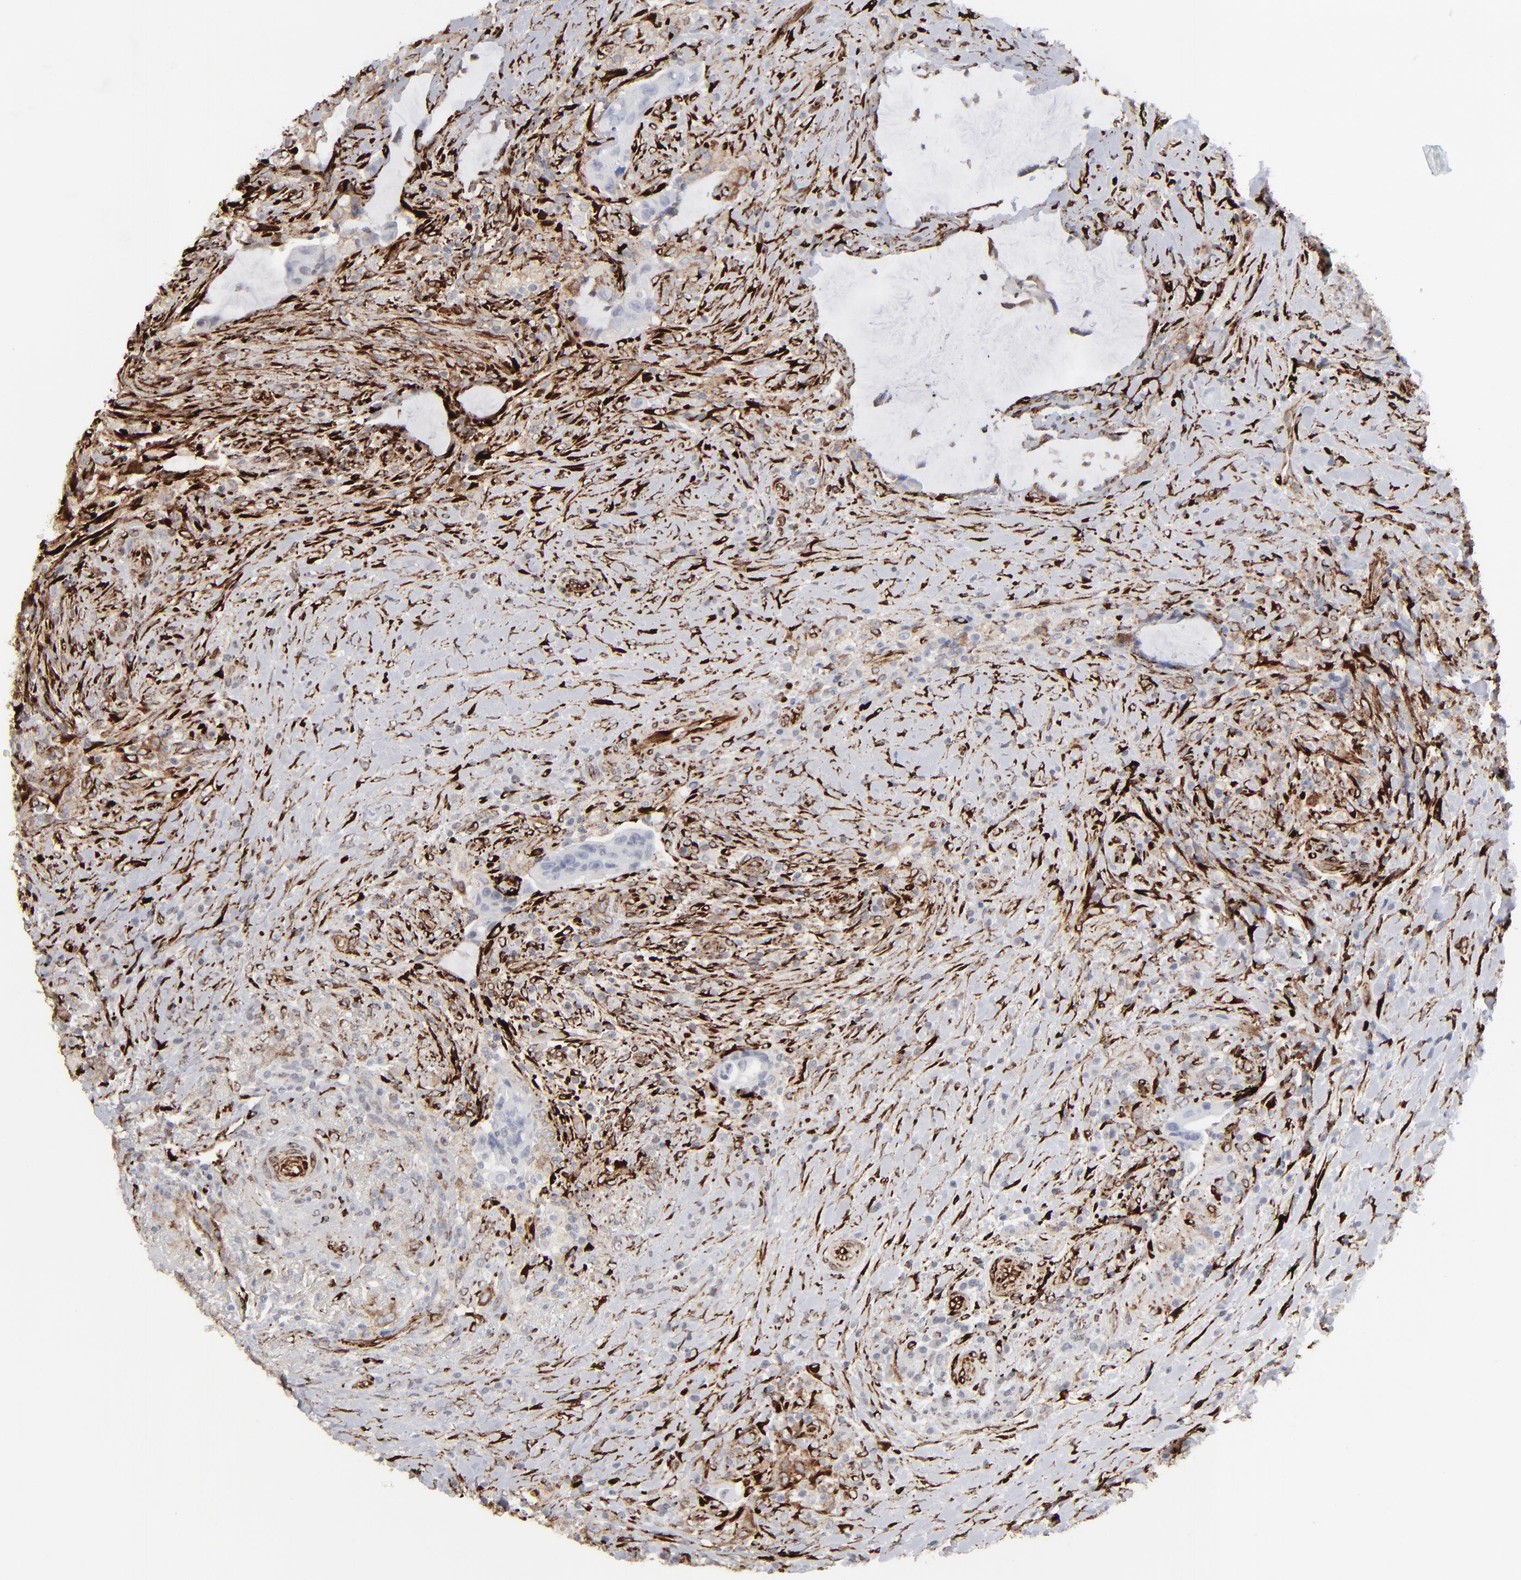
{"staining": {"intensity": "negative", "quantity": "none", "location": "none"}, "tissue": "colorectal cancer", "cell_type": "Tumor cells", "image_type": "cancer", "snomed": [{"axis": "morphology", "description": "Adenocarcinoma, NOS"}, {"axis": "topography", "description": "Rectum"}], "caption": "A histopathology image of adenocarcinoma (colorectal) stained for a protein displays no brown staining in tumor cells.", "gene": "SPARC", "patient": {"sex": "female", "age": 71}}